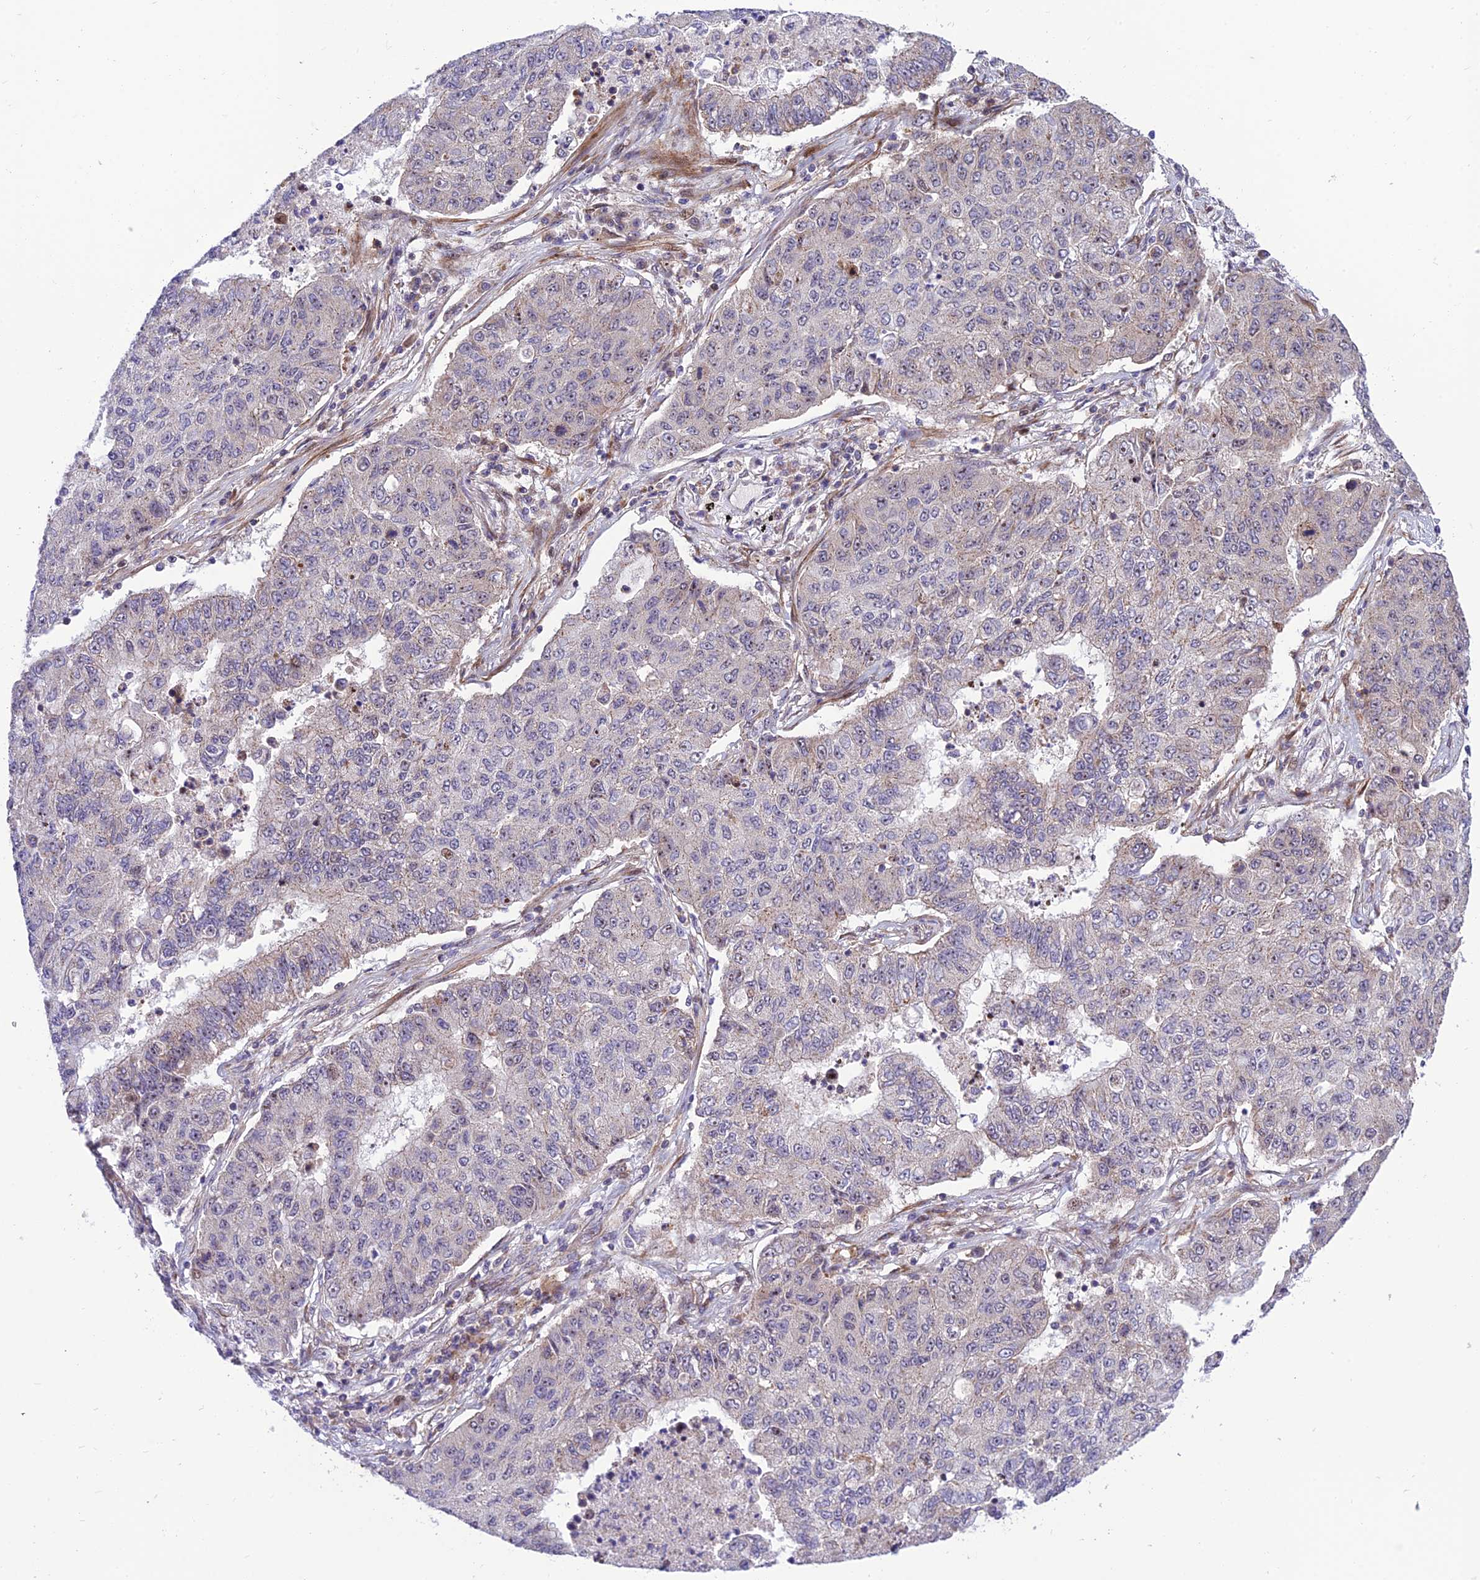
{"staining": {"intensity": "negative", "quantity": "none", "location": "none"}, "tissue": "lung cancer", "cell_type": "Tumor cells", "image_type": "cancer", "snomed": [{"axis": "morphology", "description": "Squamous cell carcinoma, NOS"}, {"axis": "topography", "description": "Lung"}], "caption": "High power microscopy micrograph of an immunohistochemistry (IHC) histopathology image of lung cancer (squamous cell carcinoma), revealing no significant positivity in tumor cells.", "gene": "KBTBD7", "patient": {"sex": "male", "age": 74}}